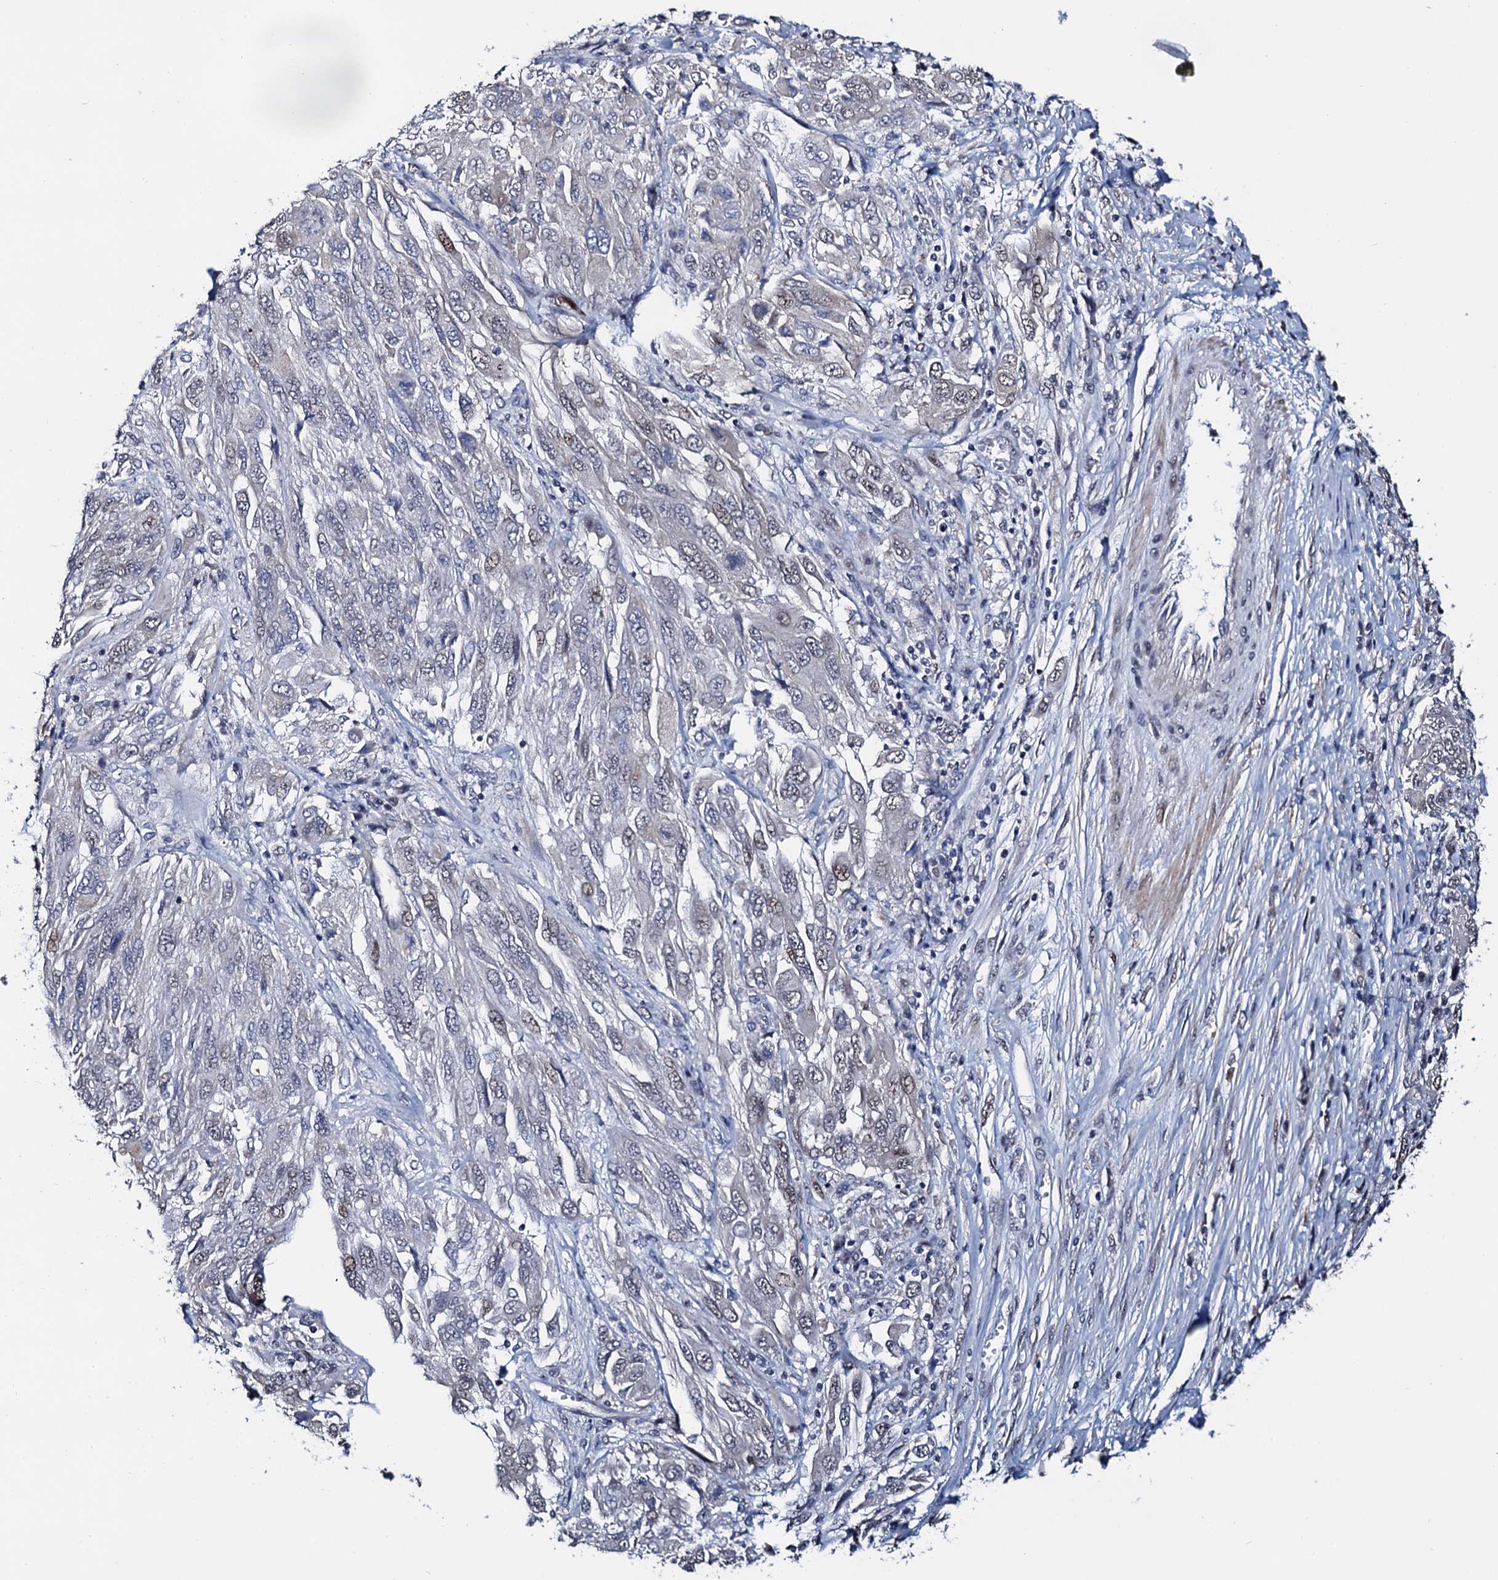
{"staining": {"intensity": "weak", "quantity": "<25%", "location": "nuclear"}, "tissue": "melanoma", "cell_type": "Tumor cells", "image_type": "cancer", "snomed": [{"axis": "morphology", "description": "Malignant melanoma, NOS"}, {"axis": "topography", "description": "Skin"}], "caption": "This photomicrograph is of malignant melanoma stained with IHC to label a protein in brown with the nuclei are counter-stained blue. There is no expression in tumor cells.", "gene": "FAM222A", "patient": {"sex": "female", "age": 91}}